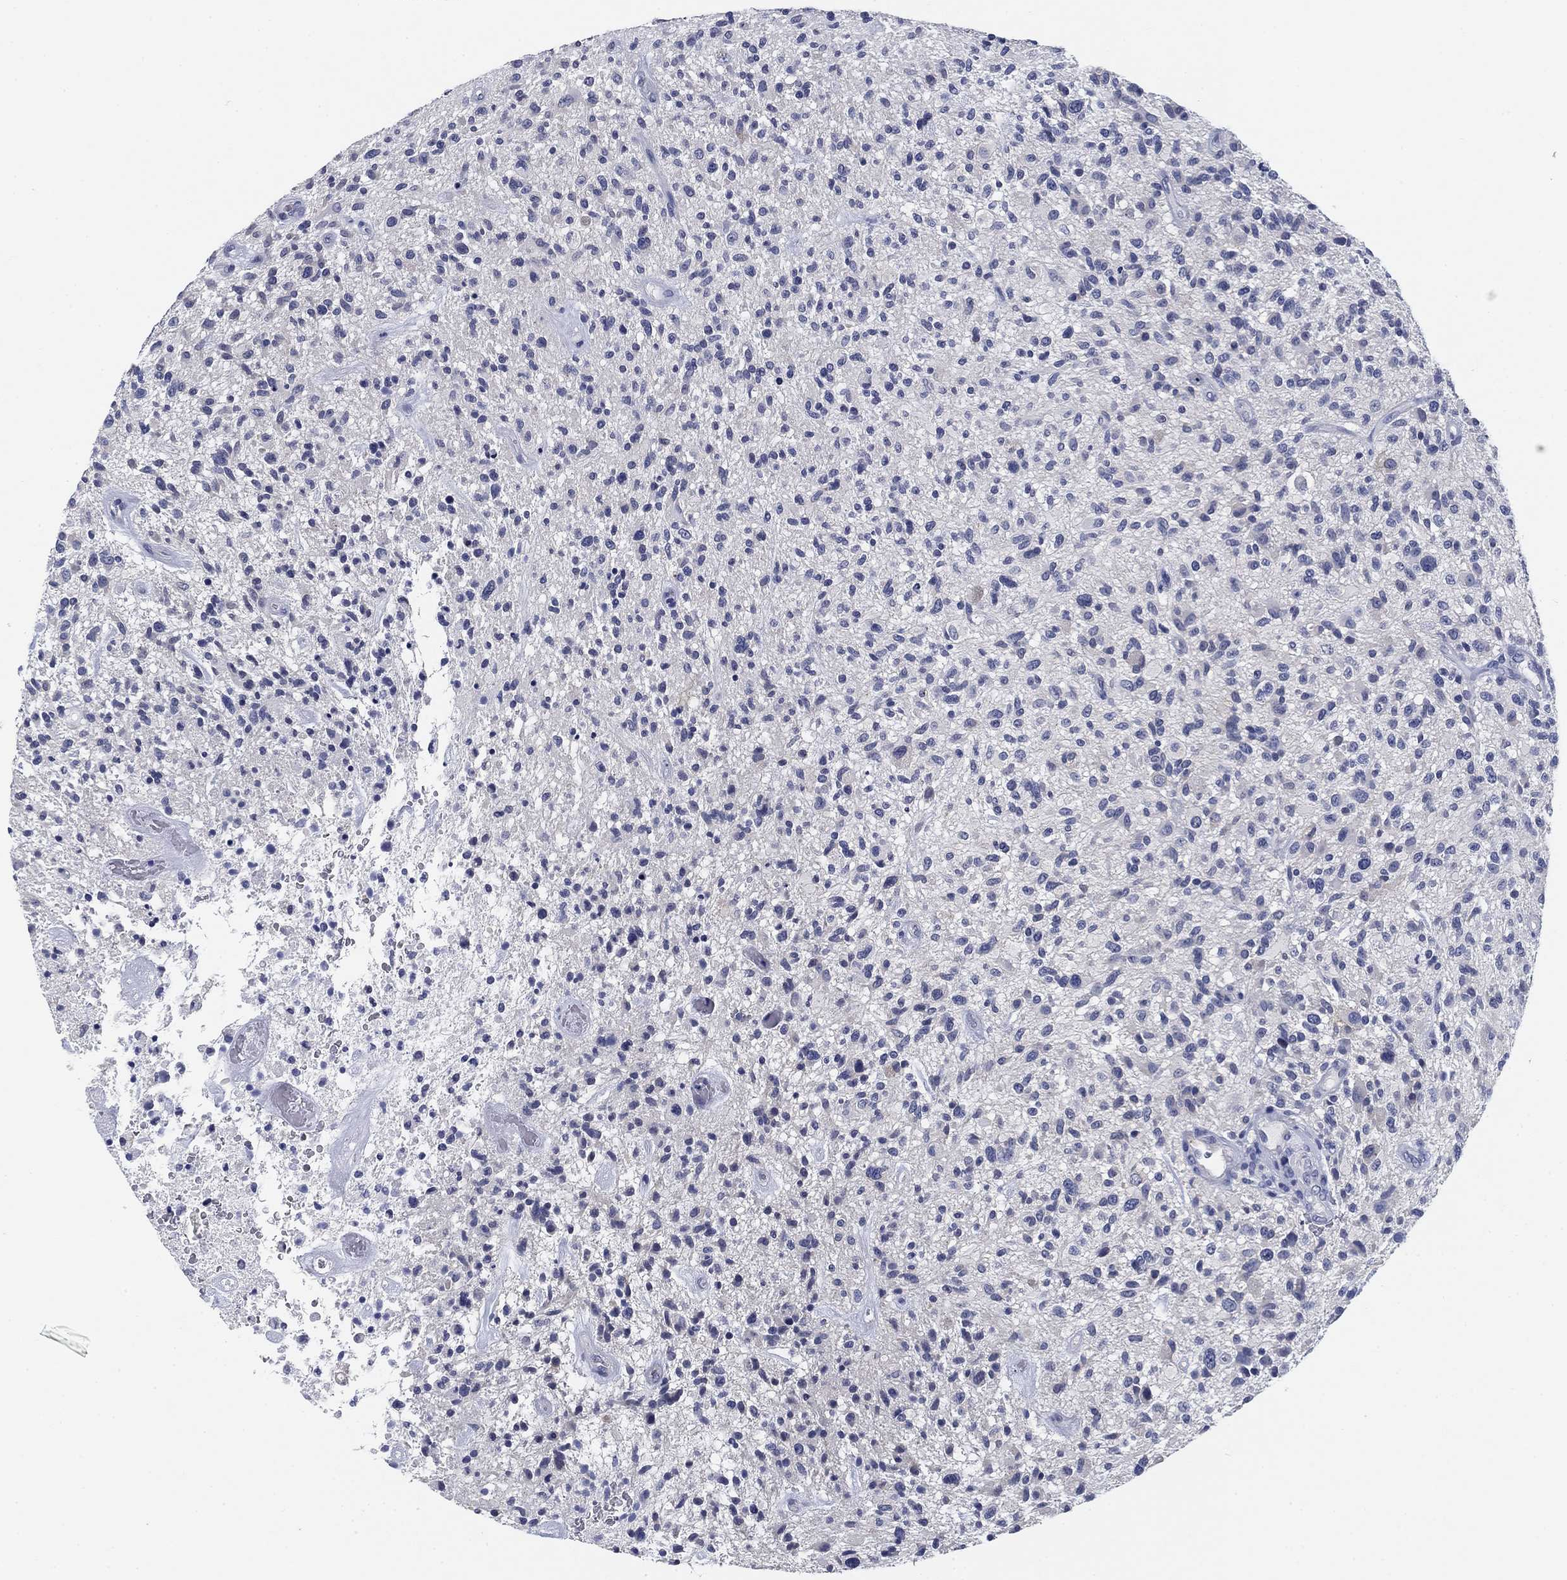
{"staining": {"intensity": "negative", "quantity": "none", "location": "none"}, "tissue": "glioma", "cell_type": "Tumor cells", "image_type": "cancer", "snomed": [{"axis": "morphology", "description": "Glioma, malignant, High grade"}, {"axis": "topography", "description": "Brain"}], "caption": "Glioma was stained to show a protein in brown. There is no significant staining in tumor cells. (DAB (3,3'-diaminobenzidine) immunohistochemistry with hematoxylin counter stain).", "gene": "CLUL1", "patient": {"sex": "male", "age": 47}}